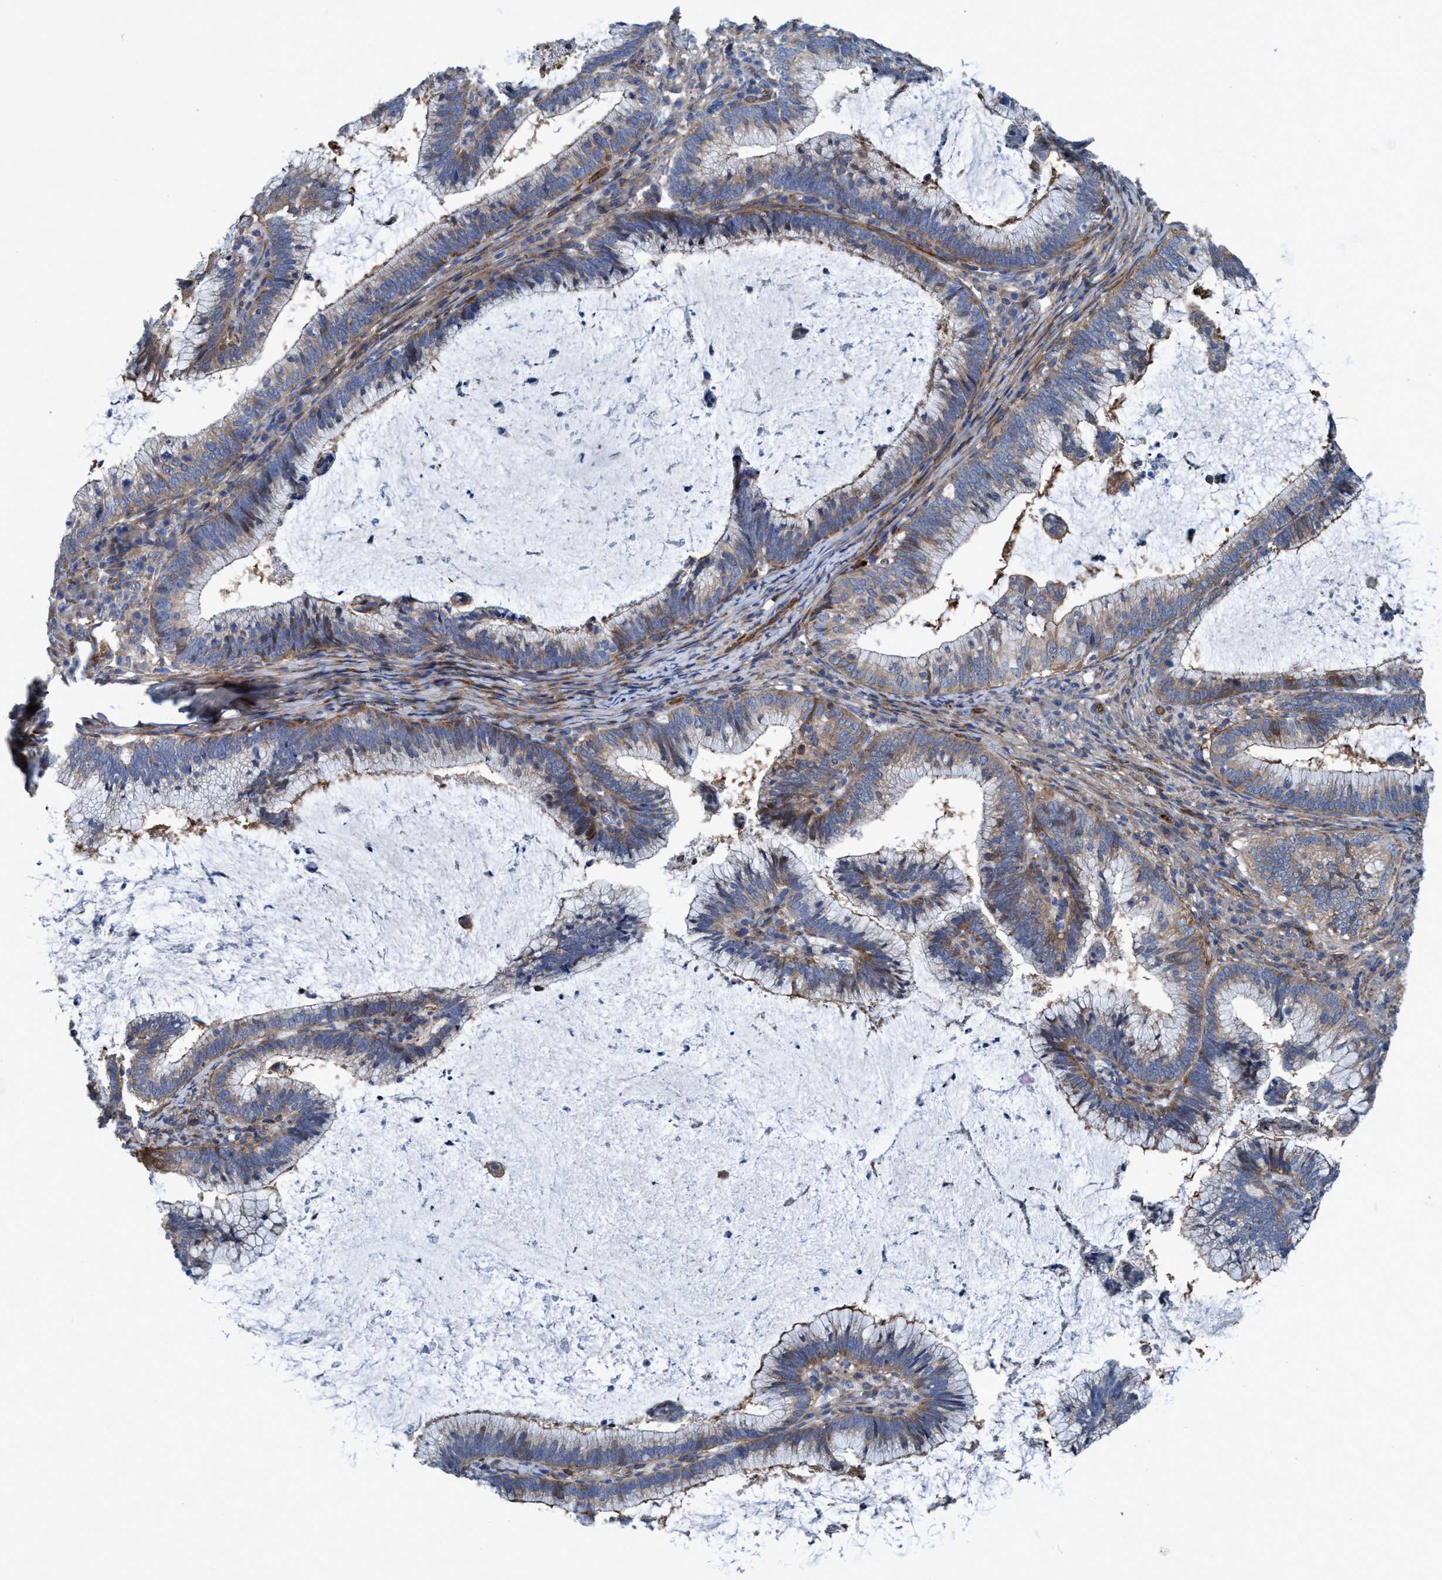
{"staining": {"intensity": "weak", "quantity": ">75%", "location": "cytoplasmic/membranous"}, "tissue": "cervical cancer", "cell_type": "Tumor cells", "image_type": "cancer", "snomed": [{"axis": "morphology", "description": "Adenocarcinoma, NOS"}, {"axis": "topography", "description": "Cervix"}], "caption": "IHC (DAB (3,3'-diaminobenzidine)) staining of human adenocarcinoma (cervical) displays weak cytoplasmic/membranous protein expression in about >75% of tumor cells.", "gene": "NMT1", "patient": {"sex": "female", "age": 36}}